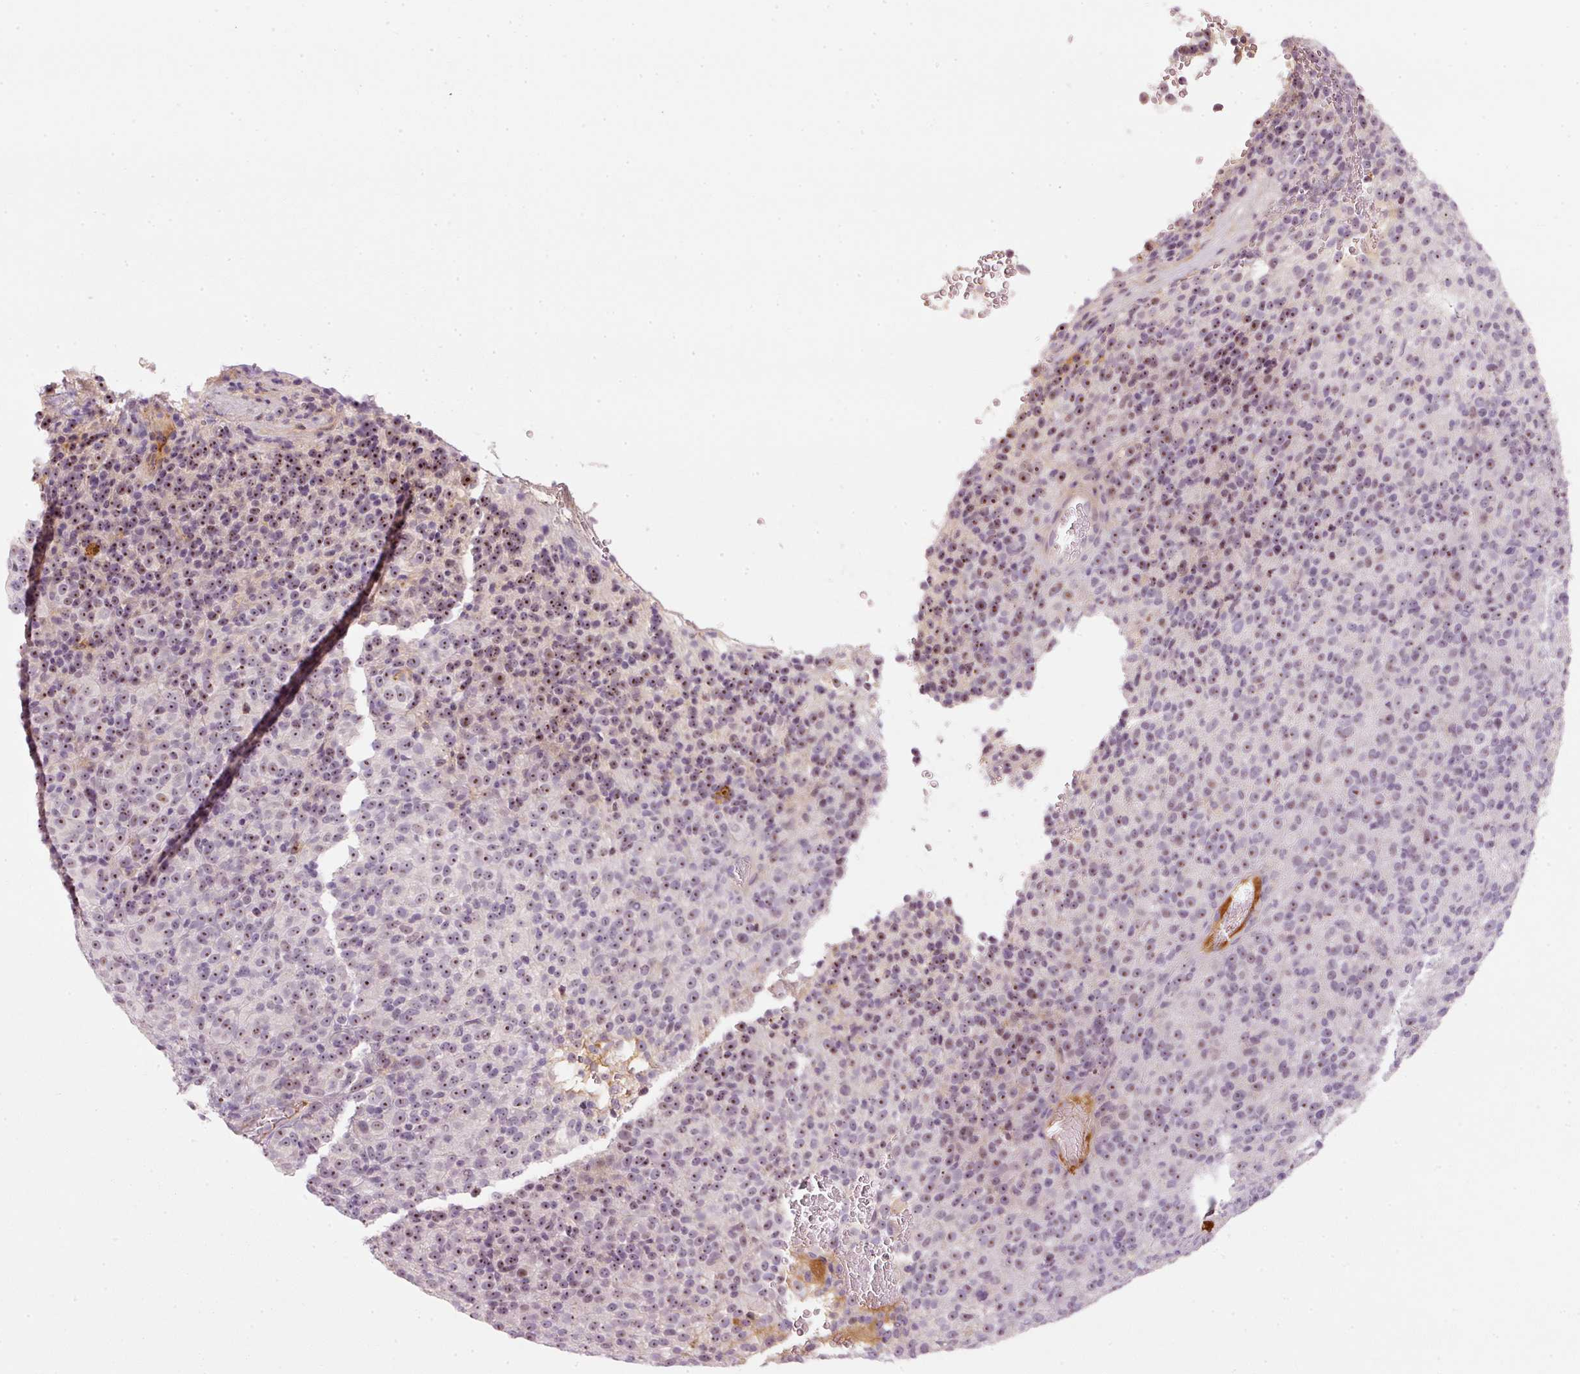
{"staining": {"intensity": "moderate", "quantity": ">75%", "location": "nuclear"}, "tissue": "melanoma", "cell_type": "Tumor cells", "image_type": "cancer", "snomed": [{"axis": "morphology", "description": "Malignant melanoma, Metastatic site"}, {"axis": "topography", "description": "Brain"}], "caption": "A high-resolution photomicrograph shows immunohistochemistry (IHC) staining of melanoma, which exhibits moderate nuclear positivity in about >75% of tumor cells.", "gene": "VCAM1", "patient": {"sex": "female", "age": 56}}